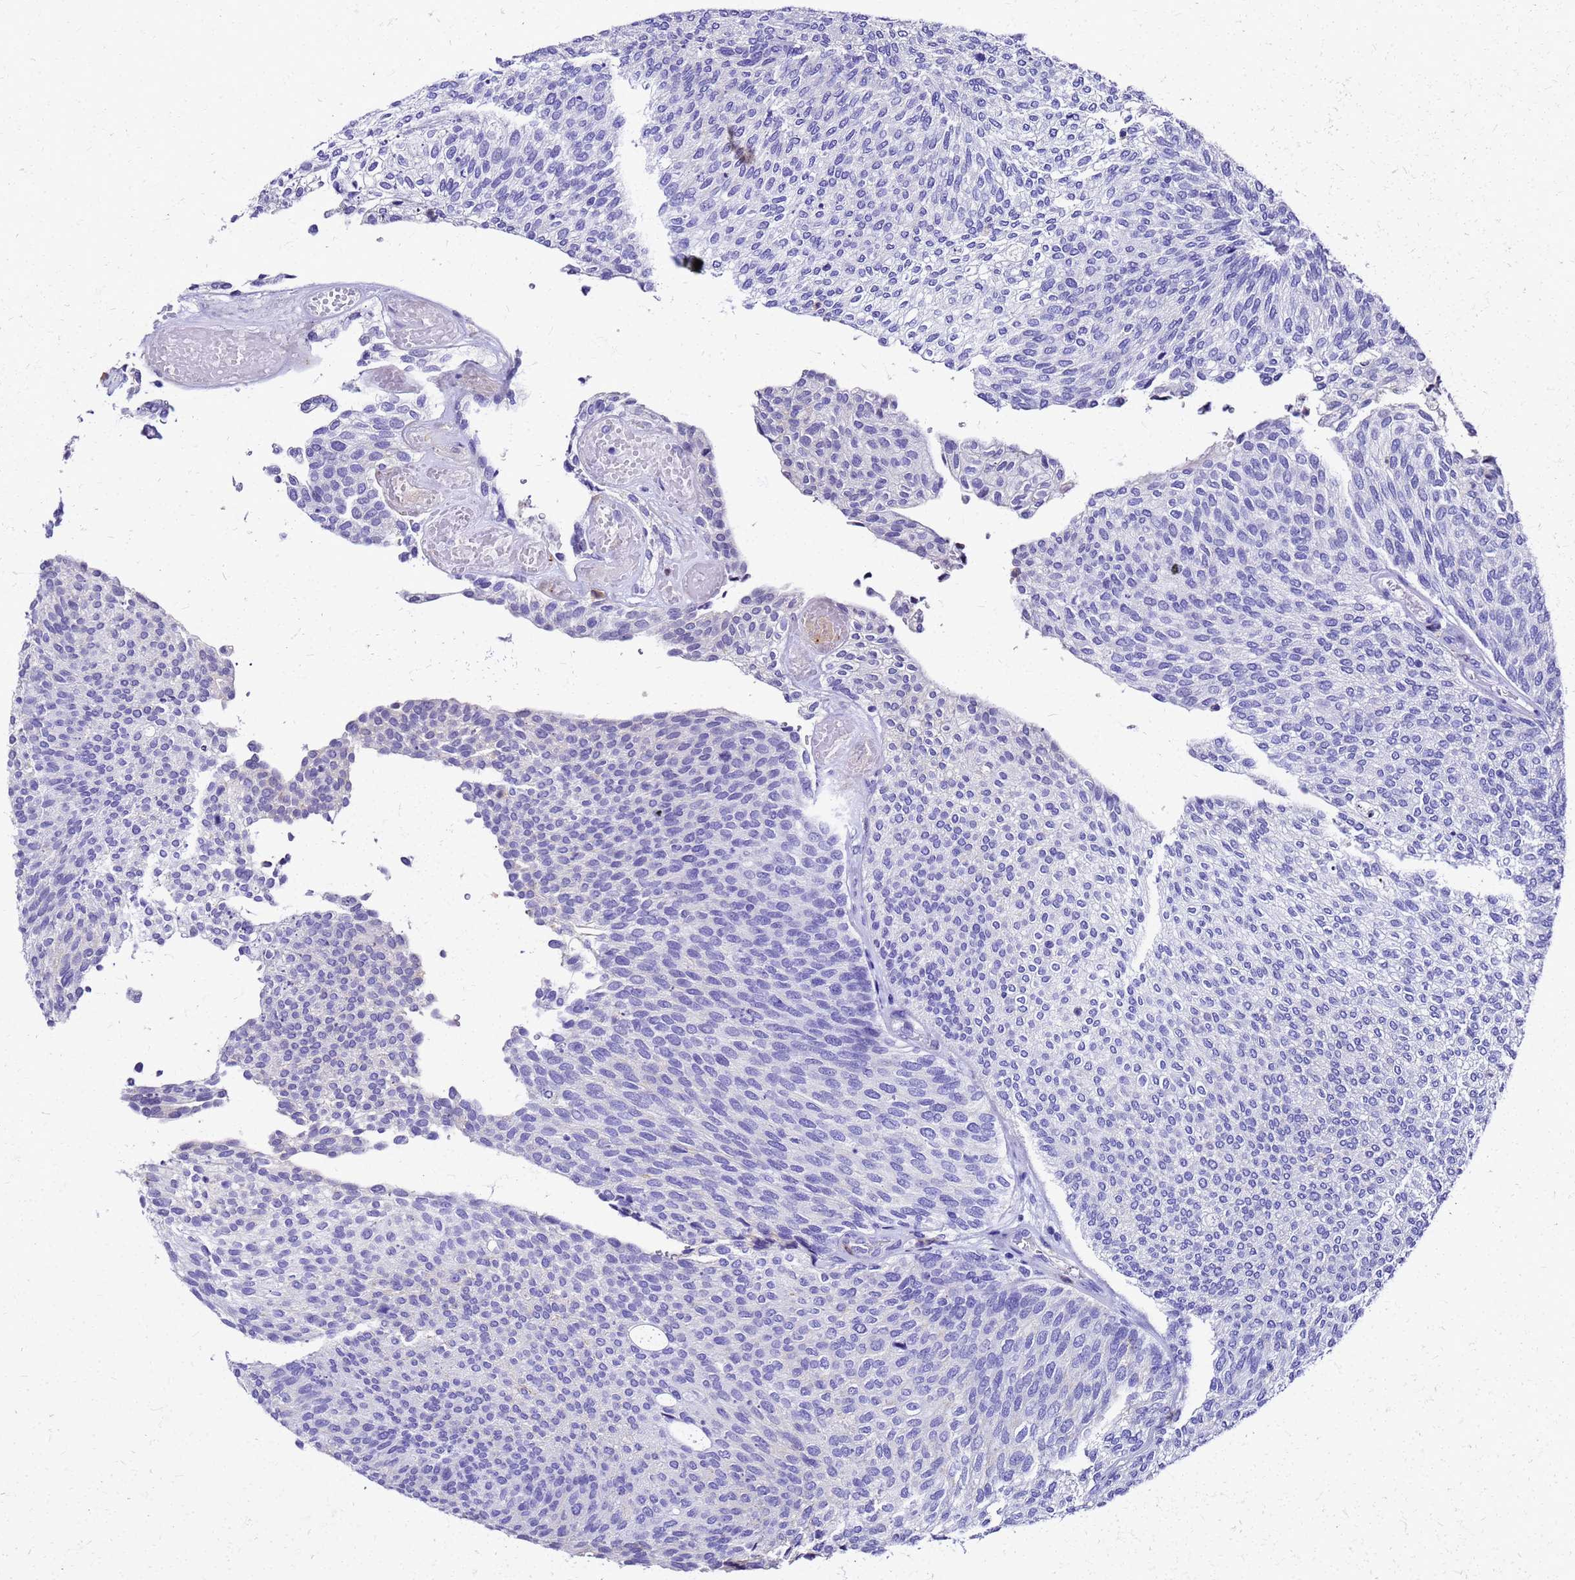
{"staining": {"intensity": "negative", "quantity": "none", "location": "none"}, "tissue": "urothelial cancer", "cell_type": "Tumor cells", "image_type": "cancer", "snomed": [{"axis": "morphology", "description": "Urothelial carcinoma, Low grade"}, {"axis": "topography", "description": "Urinary bladder"}], "caption": "Human urothelial cancer stained for a protein using immunohistochemistry reveals no positivity in tumor cells.", "gene": "SMIM21", "patient": {"sex": "female", "age": 79}}